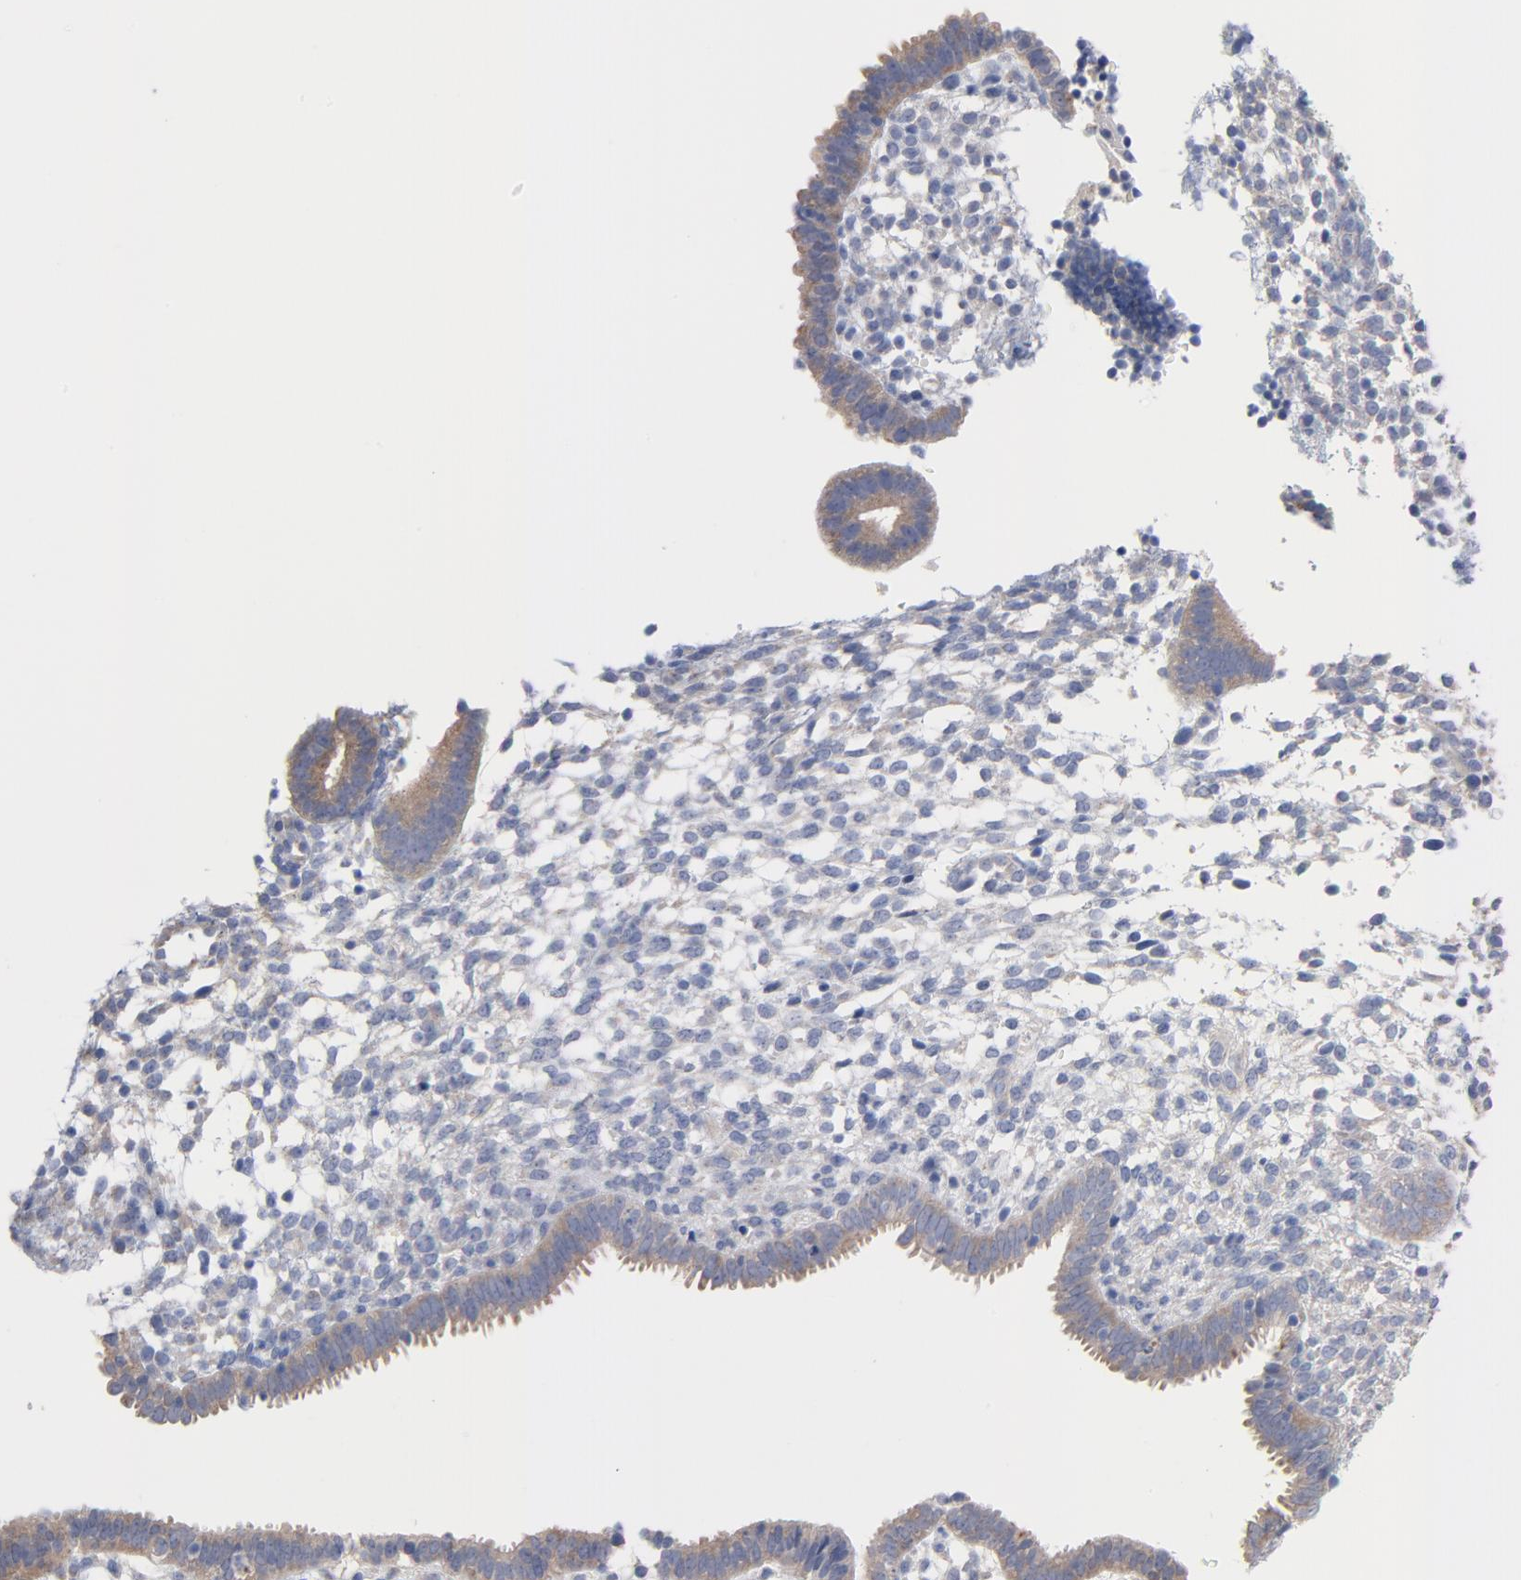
{"staining": {"intensity": "negative", "quantity": "none", "location": "none"}, "tissue": "endometrium", "cell_type": "Cells in endometrial stroma", "image_type": "normal", "snomed": [{"axis": "morphology", "description": "Normal tissue, NOS"}, {"axis": "topography", "description": "Endometrium"}], "caption": "High power microscopy histopathology image of an IHC image of unremarkable endometrium, revealing no significant positivity in cells in endometrial stroma.", "gene": "CPE", "patient": {"sex": "female", "age": 35}}